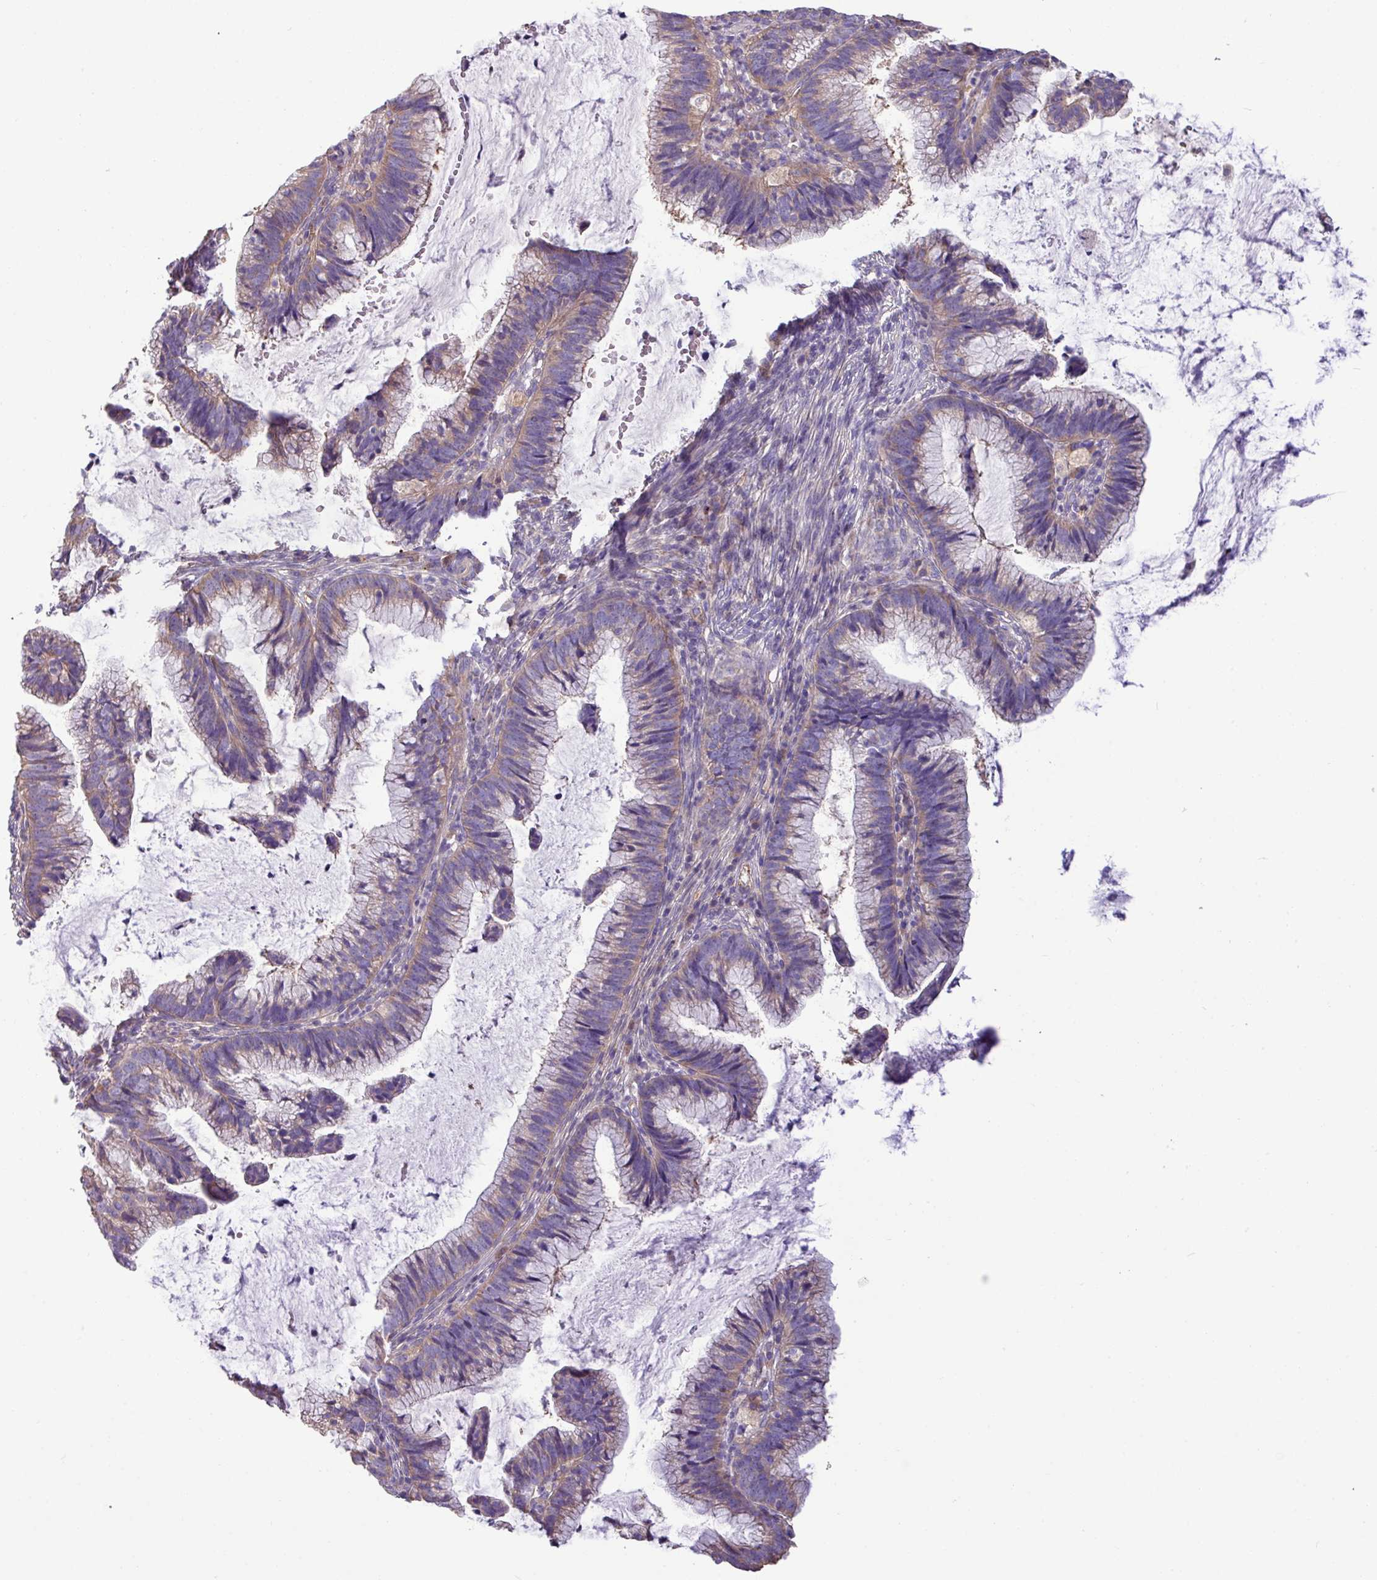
{"staining": {"intensity": "weak", "quantity": "25%-75%", "location": "cytoplasmic/membranous"}, "tissue": "cervical cancer", "cell_type": "Tumor cells", "image_type": "cancer", "snomed": [{"axis": "morphology", "description": "Adenocarcinoma, NOS"}, {"axis": "topography", "description": "Cervix"}], "caption": "Immunohistochemistry (IHC) micrograph of neoplastic tissue: human adenocarcinoma (cervical) stained using immunohistochemistry shows low levels of weak protein expression localized specifically in the cytoplasmic/membranous of tumor cells, appearing as a cytoplasmic/membranous brown color.", "gene": "PPM1J", "patient": {"sex": "female", "age": 36}}